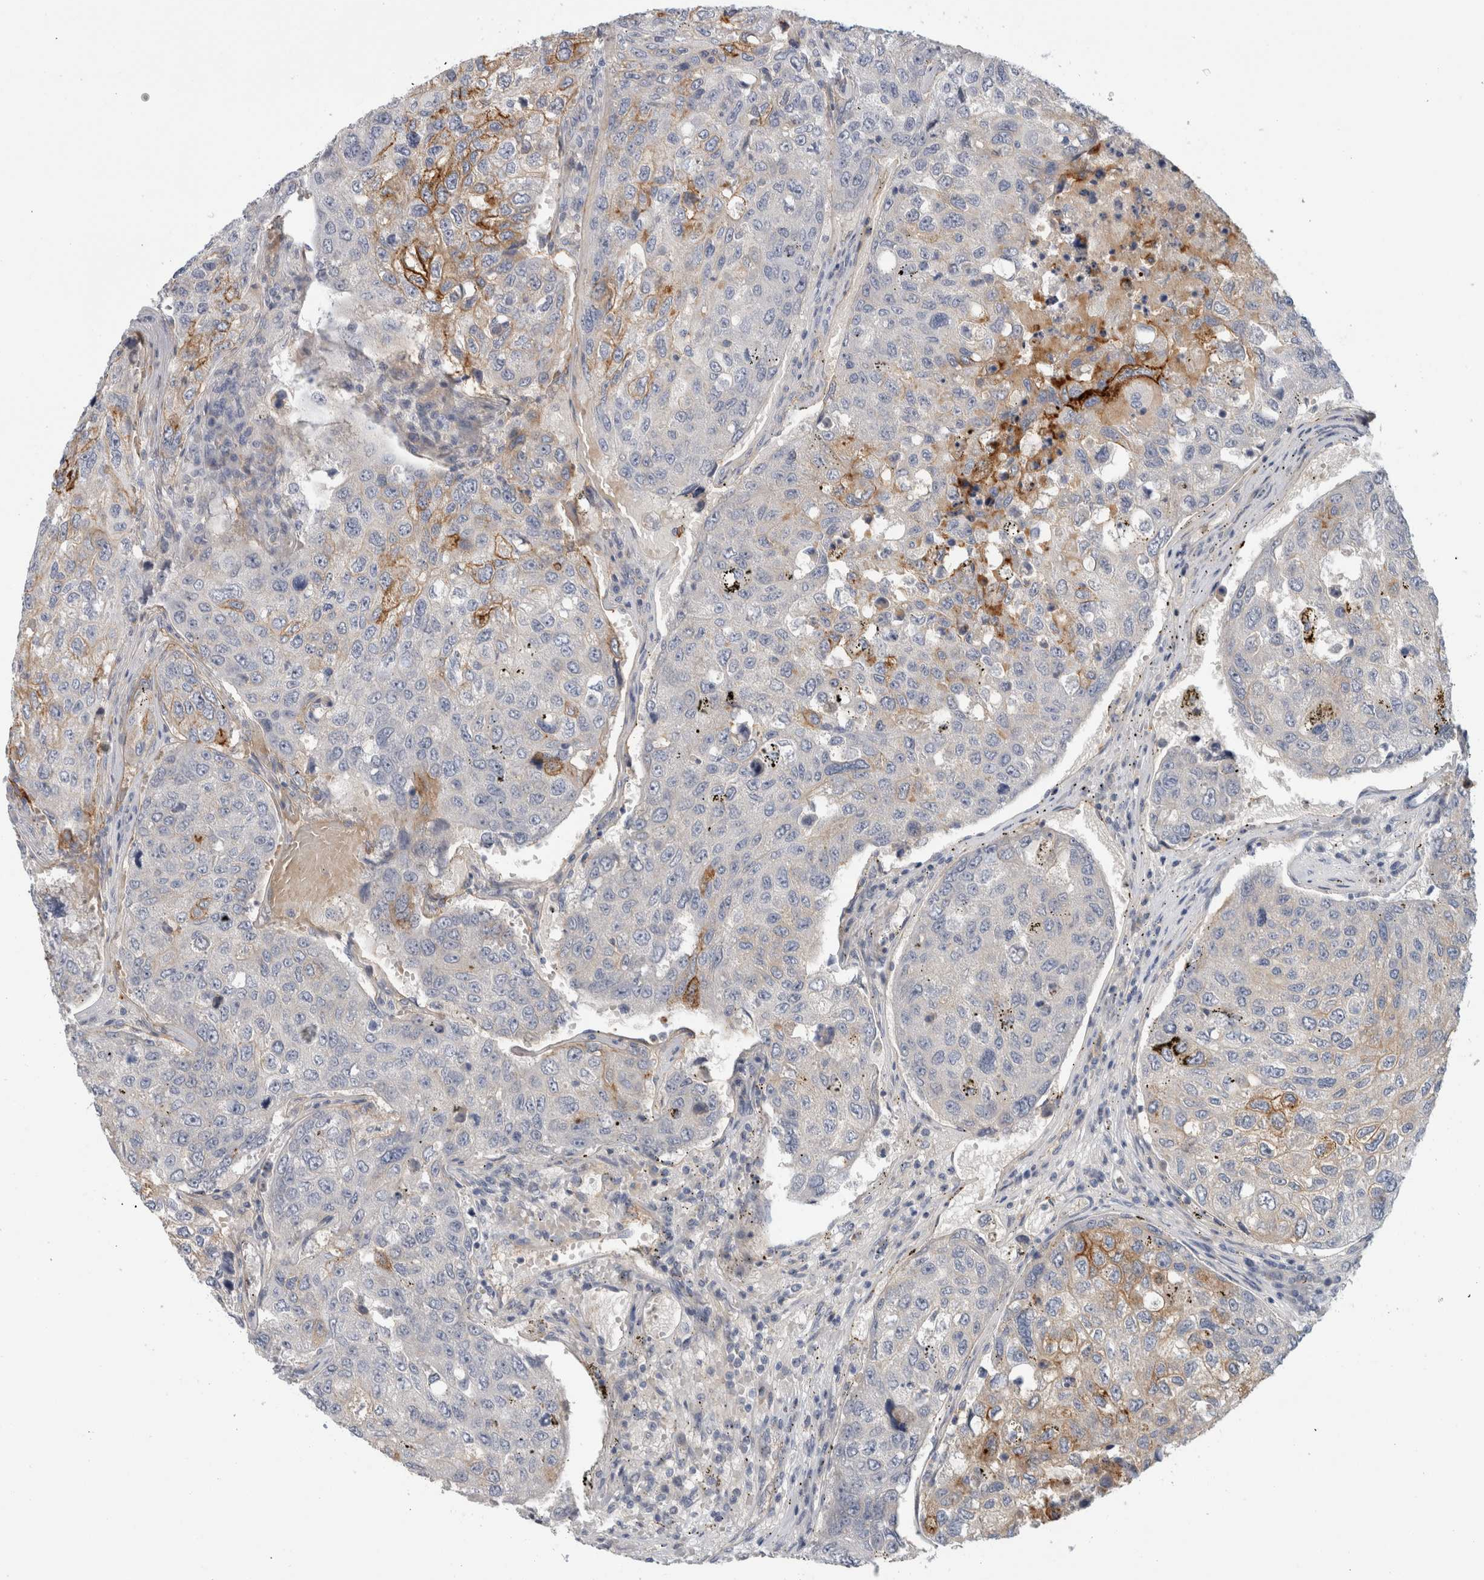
{"staining": {"intensity": "moderate", "quantity": "<25%", "location": "cytoplasmic/membranous"}, "tissue": "urothelial cancer", "cell_type": "Tumor cells", "image_type": "cancer", "snomed": [{"axis": "morphology", "description": "Urothelial carcinoma, High grade"}, {"axis": "topography", "description": "Lymph node"}, {"axis": "topography", "description": "Urinary bladder"}], "caption": "Immunohistochemistry (DAB) staining of urothelial cancer displays moderate cytoplasmic/membranous protein positivity in approximately <25% of tumor cells. (Brightfield microscopy of DAB IHC at high magnification).", "gene": "CD55", "patient": {"sex": "male", "age": 51}}